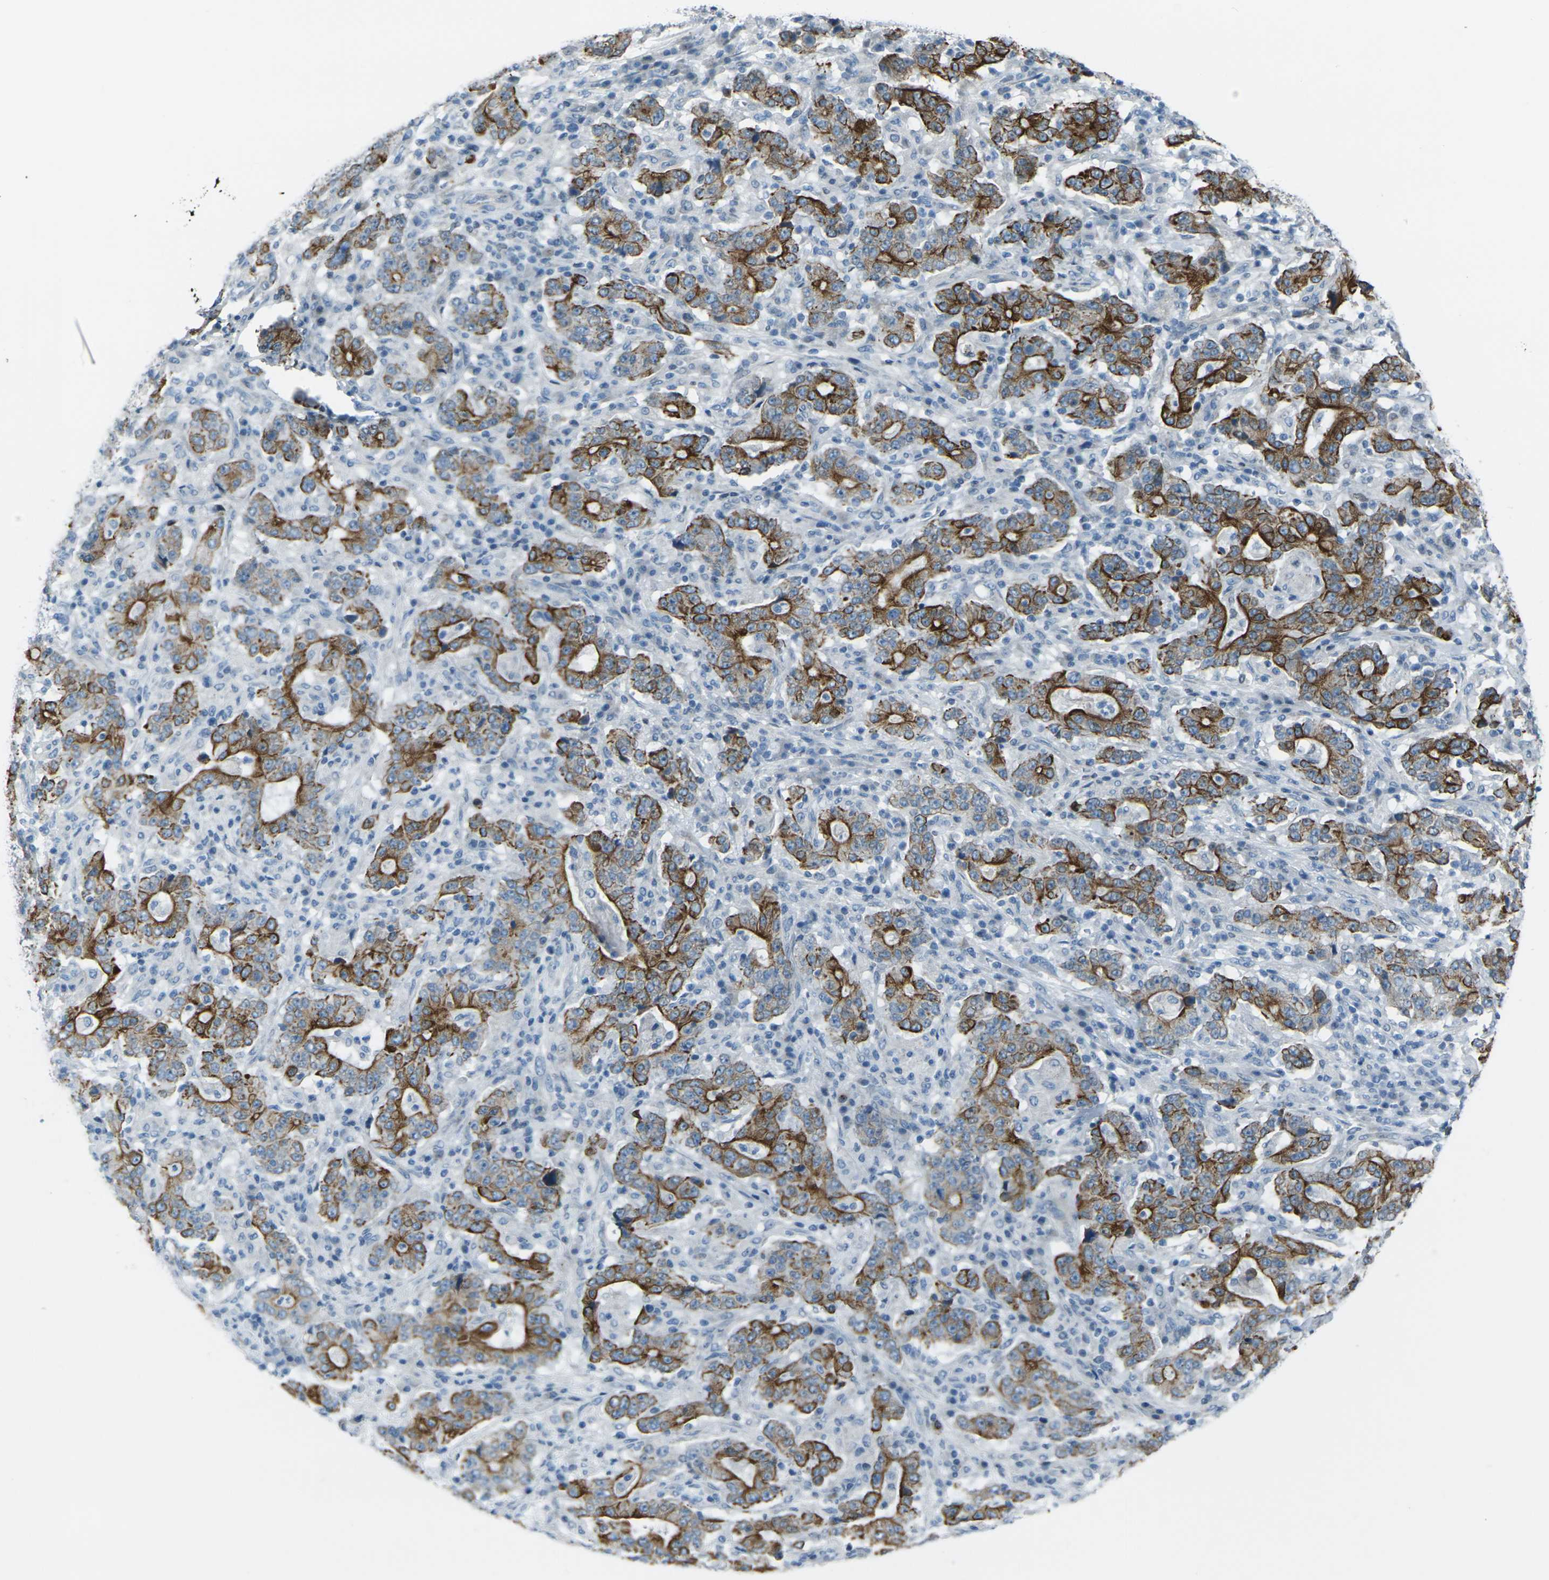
{"staining": {"intensity": "moderate", "quantity": ">75%", "location": "cytoplasmic/membranous"}, "tissue": "stomach cancer", "cell_type": "Tumor cells", "image_type": "cancer", "snomed": [{"axis": "morphology", "description": "Normal tissue, NOS"}, {"axis": "morphology", "description": "Adenocarcinoma, NOS"}, {"axis": "topography", "description": "Stomach, upper"}, {"axis": "topography", "description": "Stomach"}], "caption": "High-power microscopy captured an immunohistochemistry histopathology image of stomach adenocarcinoma, revealing moderate cytoplasmic/membranous positivity in approximately >75% of tumor cells. The protein of interest is stained brown, and the nuclei are stained in blue (DAB IHC with brightfield microscopy, high magnification).", "gene": "ANKRD46", "patient": {"sex": "male", "age": 59}}